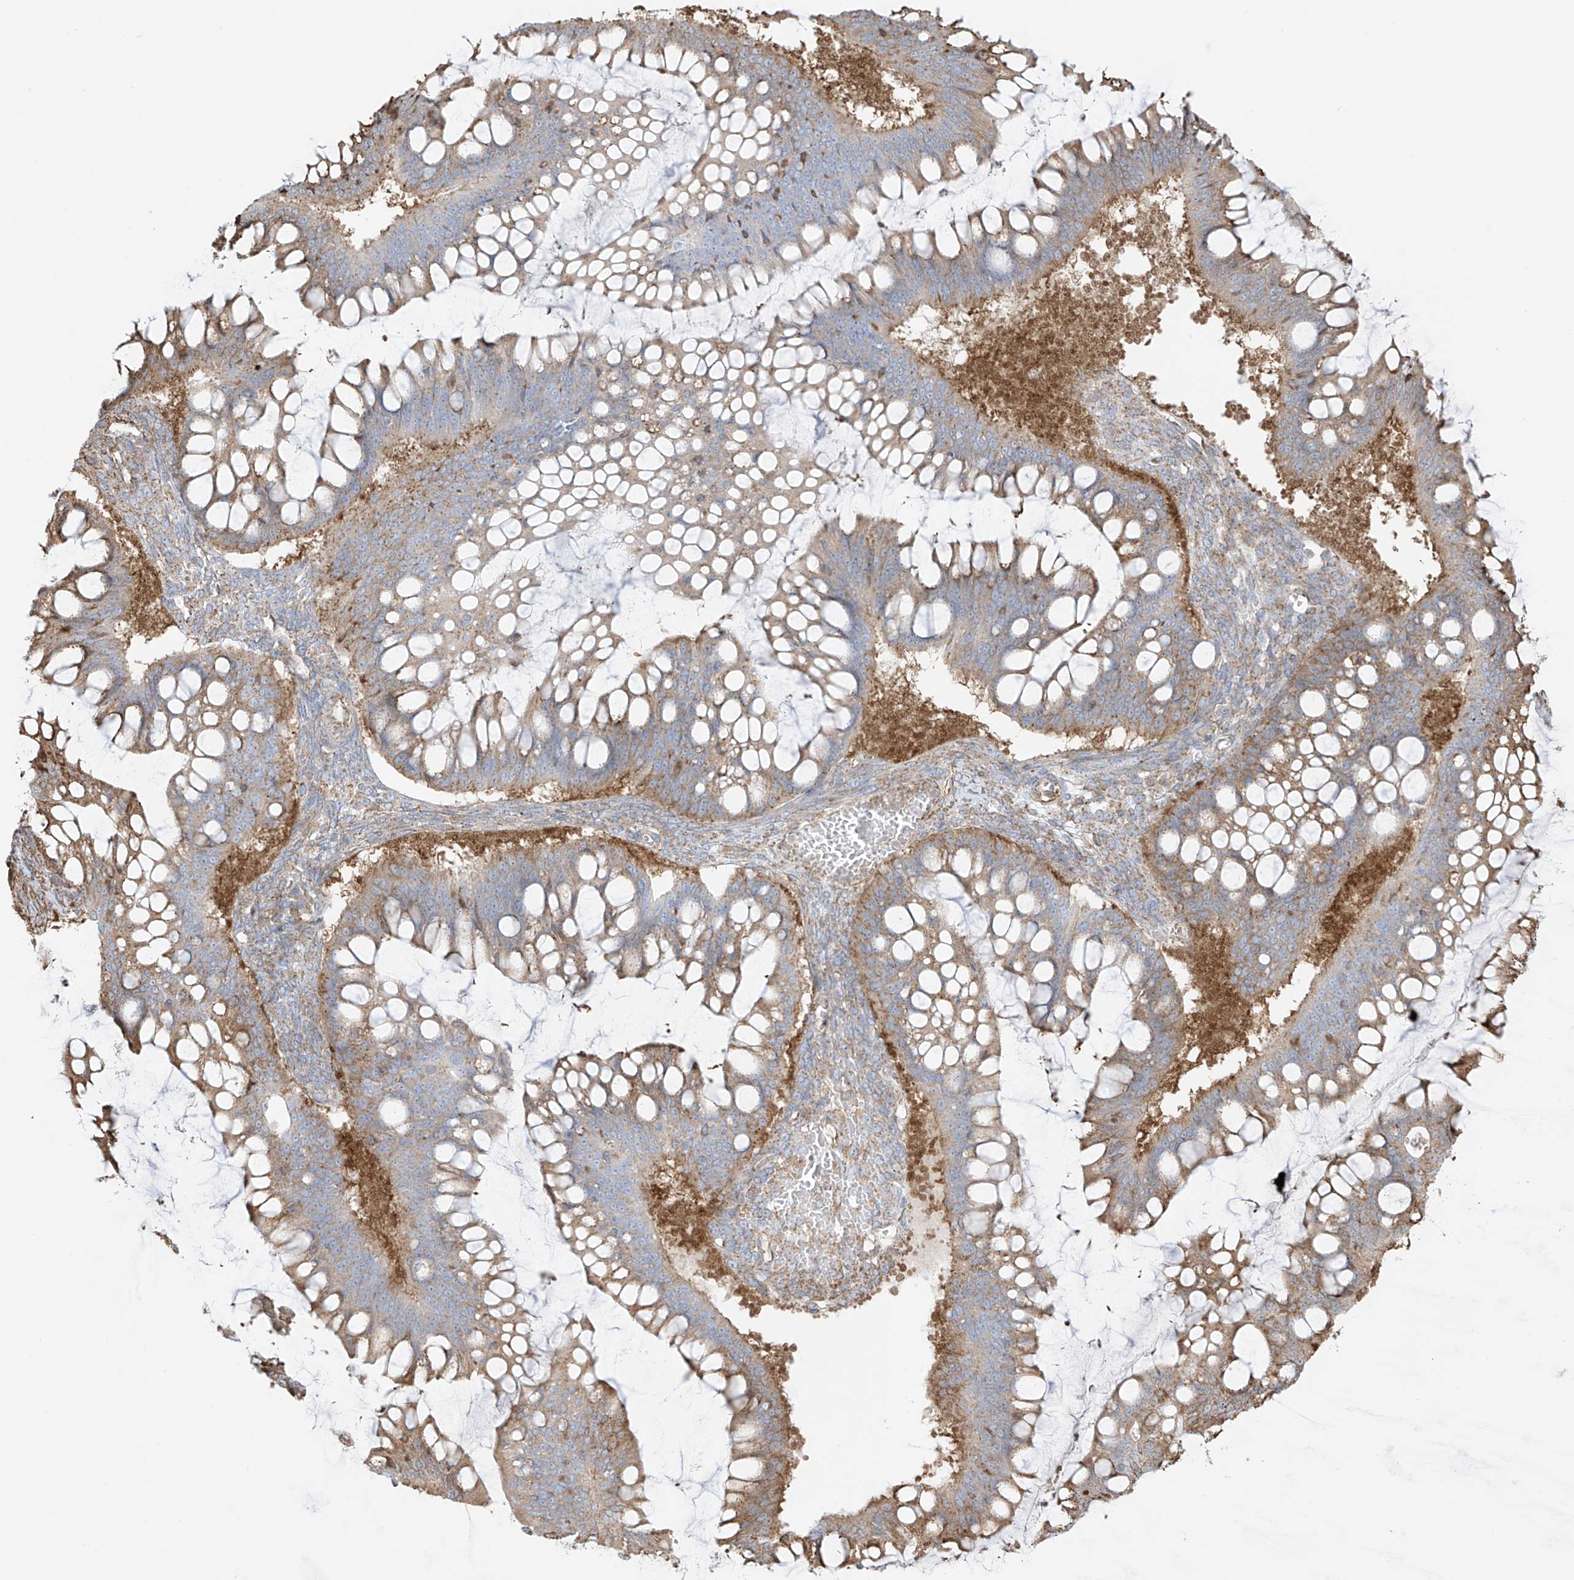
{"staining": {"intensity": "weak", "quantity": ">75%", "location": "cytoplasmic/membranous"}, "tissue": "ovarian cancer", "cell_type": "Tumor cells", "image_type": "cancer", "snomed": [{"axis": "morphology", "description": "Cystadenocarcinoma, mucinous, NOS"}, {"axis": "topography", "description": "Ovary"}], "caption": "Protein positivity by IHC shows weak cytoplasmic/membranous staining in about >75% of tumor cells in ovarian mucinous cystadenocarcinoma. (DAB (3,3'-diaminobenzidine) = brown stain, brightfield microscopy at high magnification).", "gene": "XKR3", "patient": {"sex": "female", "age": 73}}